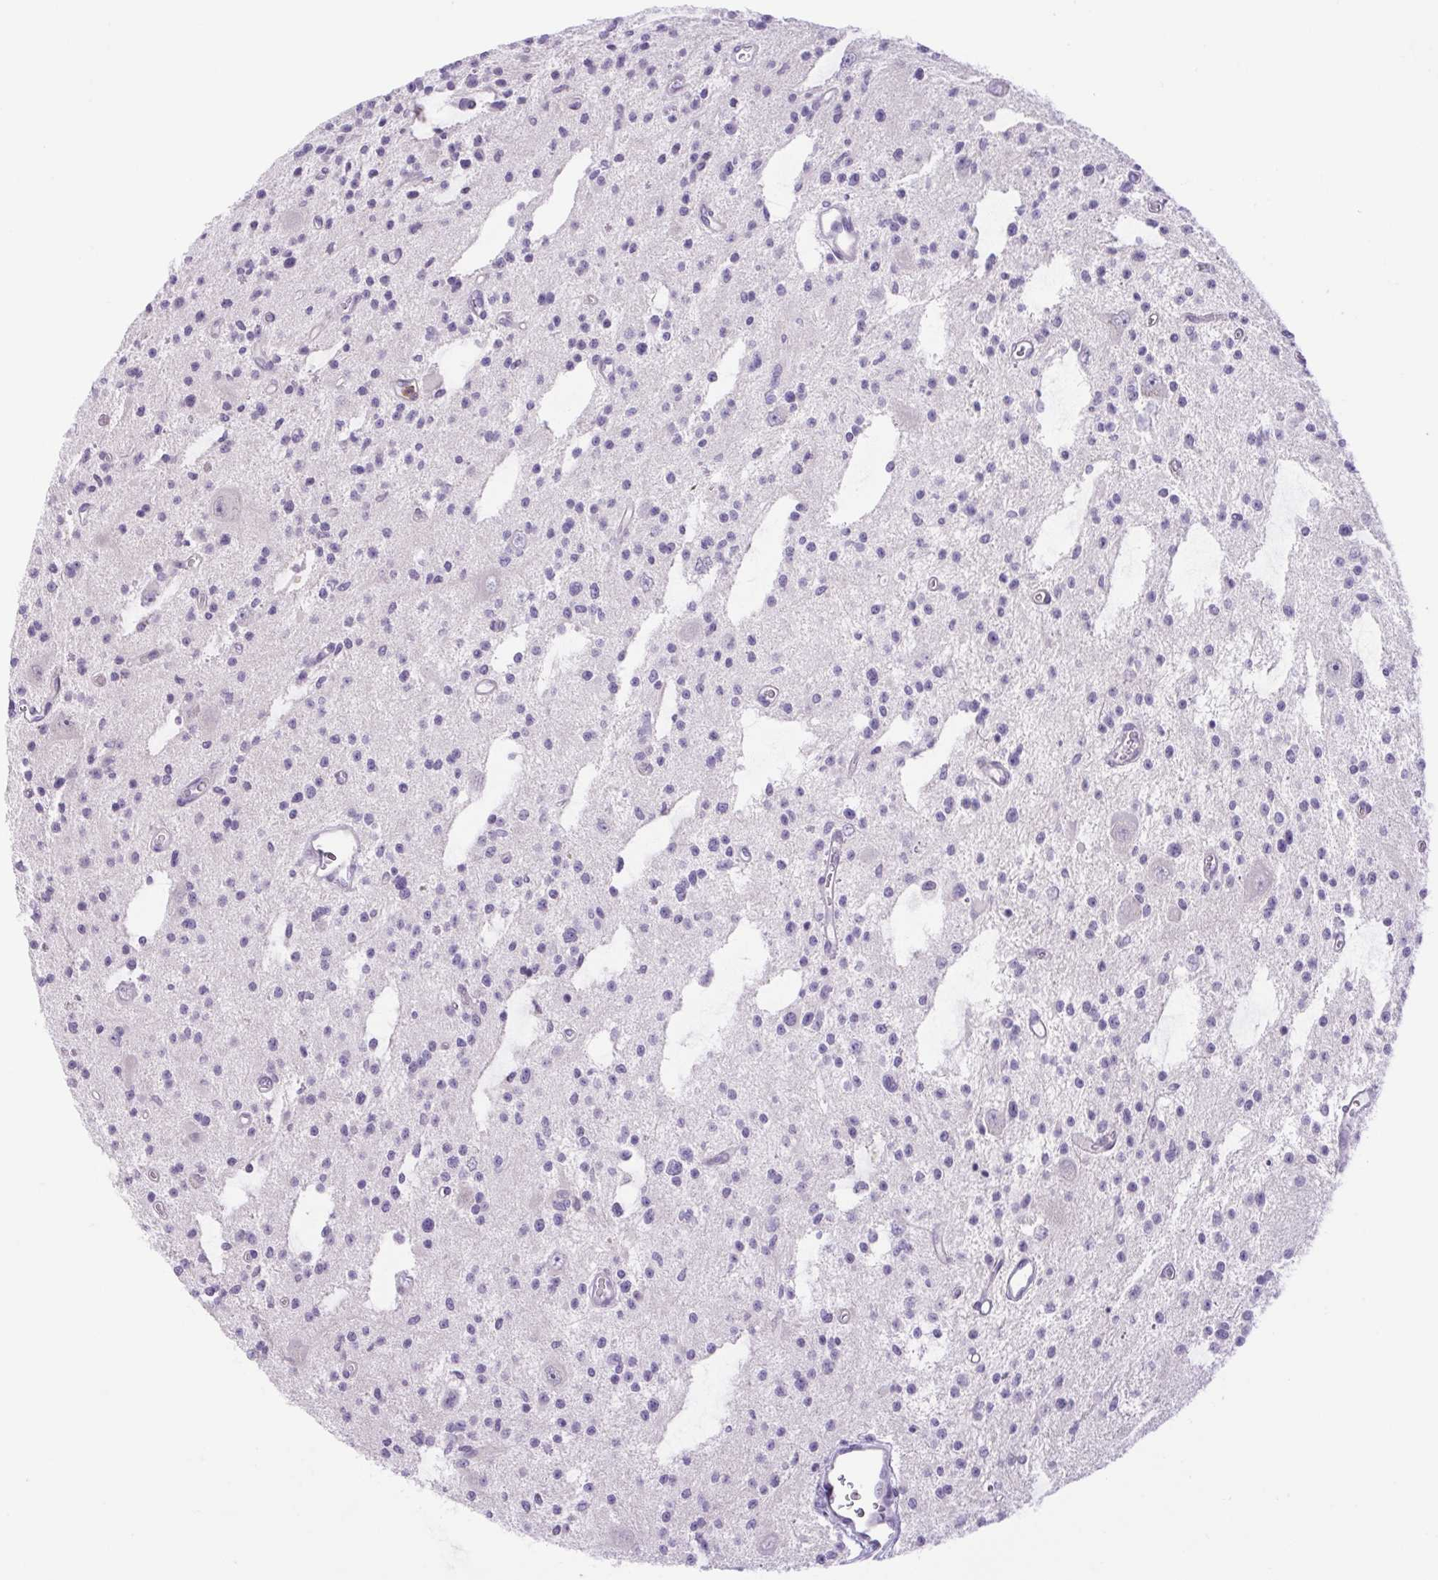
{"staining": {"intensity": "negative", "quantity": "none", "location": "none"}, "tissue": "glioma", "cell_type": "Tumor cells", "image_type": "cancer", "snomed": [{"axis": "morphology", "description": "Glioma, malignant, Low grade"}, {"axis": "topography", "description": "Brain"}], "caption": "Micrograph shows no significant protein expression in tumor cells of glioma. (IHC, brightfield microscopy, high magnification).", "gene": "FAM177B", "patient": {"sex": "male", "age": 43}}